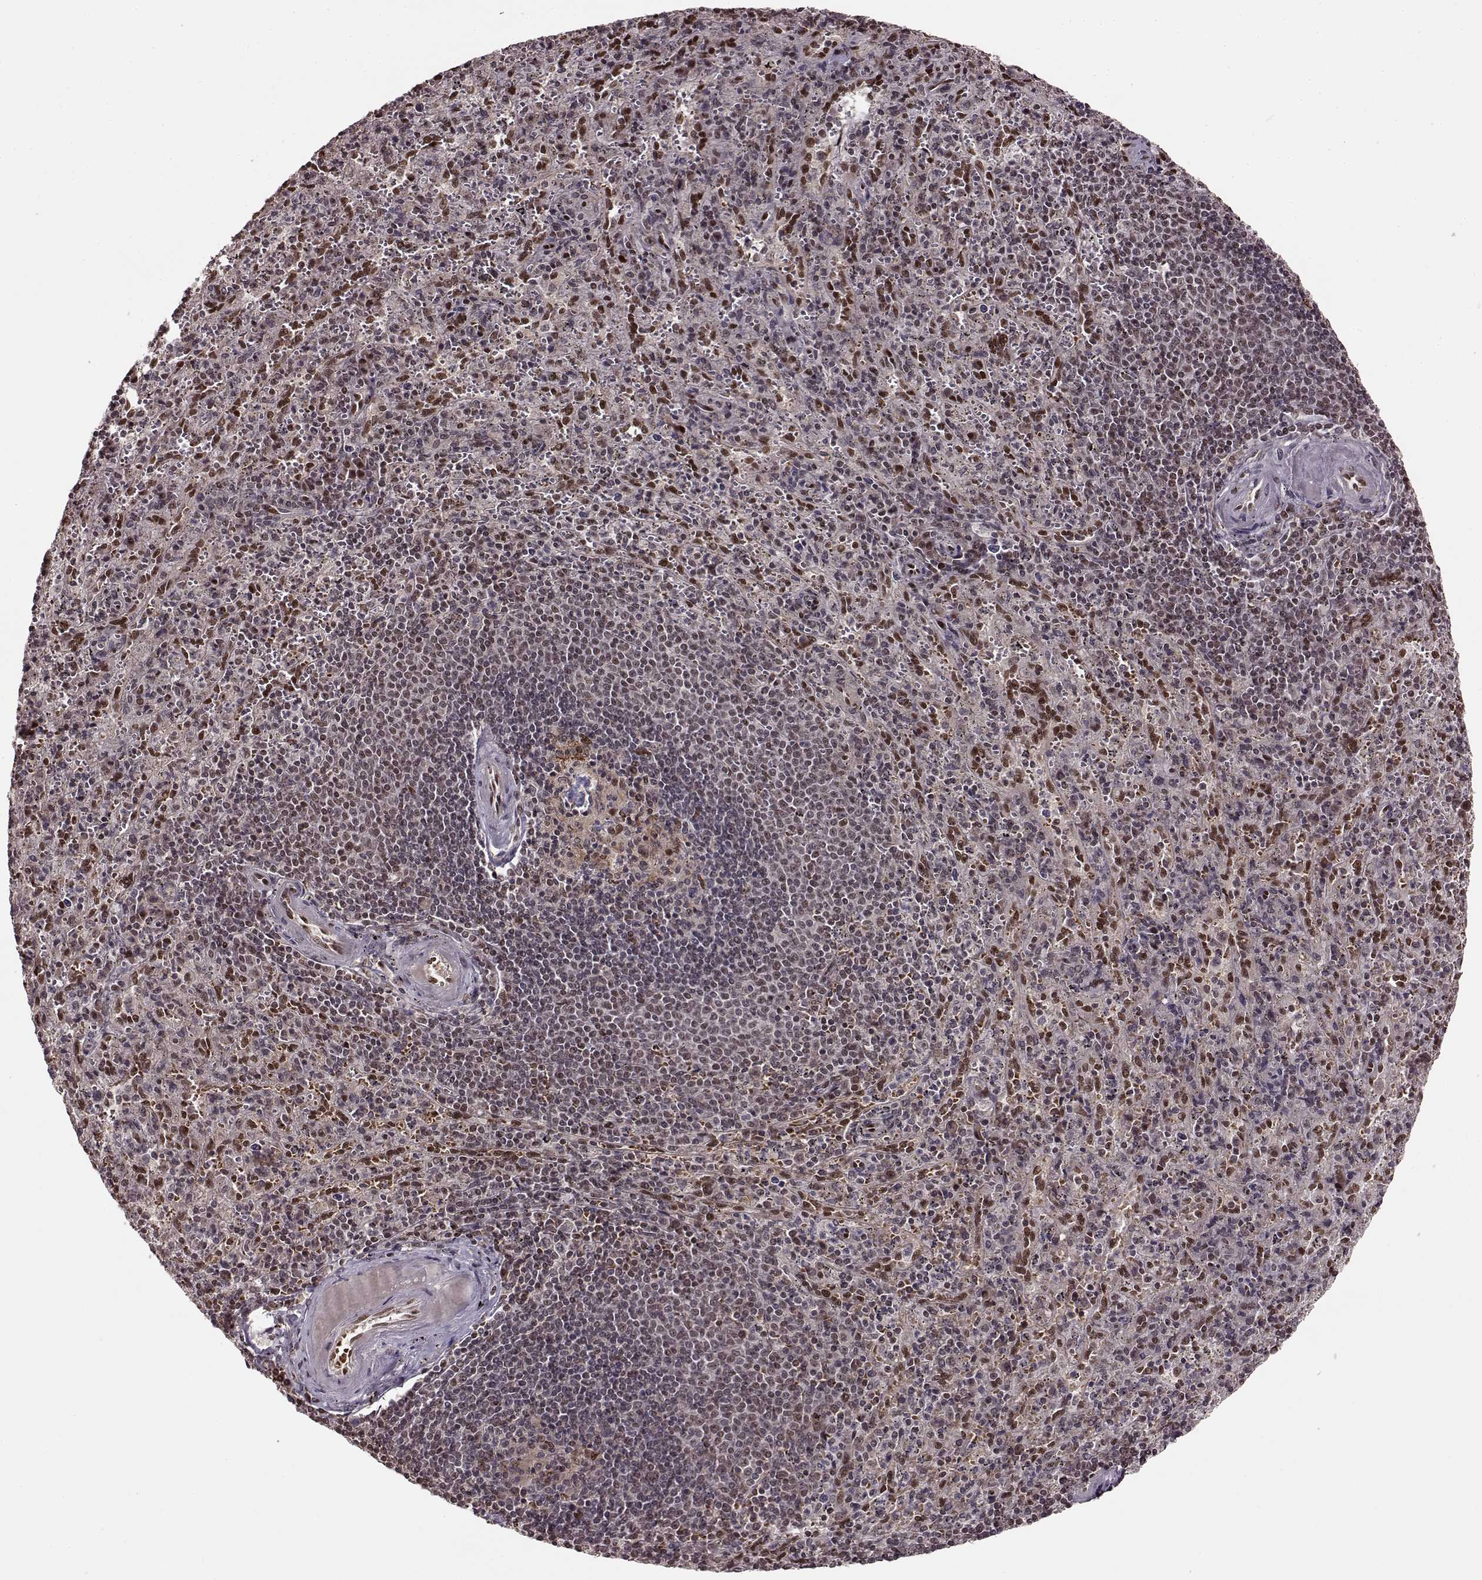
{"staining": {"intensity": "moderate", "quantity": "25%-75%", "location": "nuclear"}, "tissue": "spleen", "cell_type": "Cells in red pulp", "image_type": "normal", "snomed": [{"axis": "morphology", "description": "Normal tissue, NOS"}, {"axis": "topography", "description": "Spleen"}], "caption": "Immunohistochemical staining of normal human spleen displays 25%-75% levels of moderate nuclear protein positivity in approximately 25%-75% of cells in red pulp. The protein is stained brown, and the nuclei are stained in blue (DAB (3,3'-diaminobenzidine) IHC with brightfield microscopy, high magnification).", "gene": "FTO", "patient": {"sex": "male", "age": 57}}